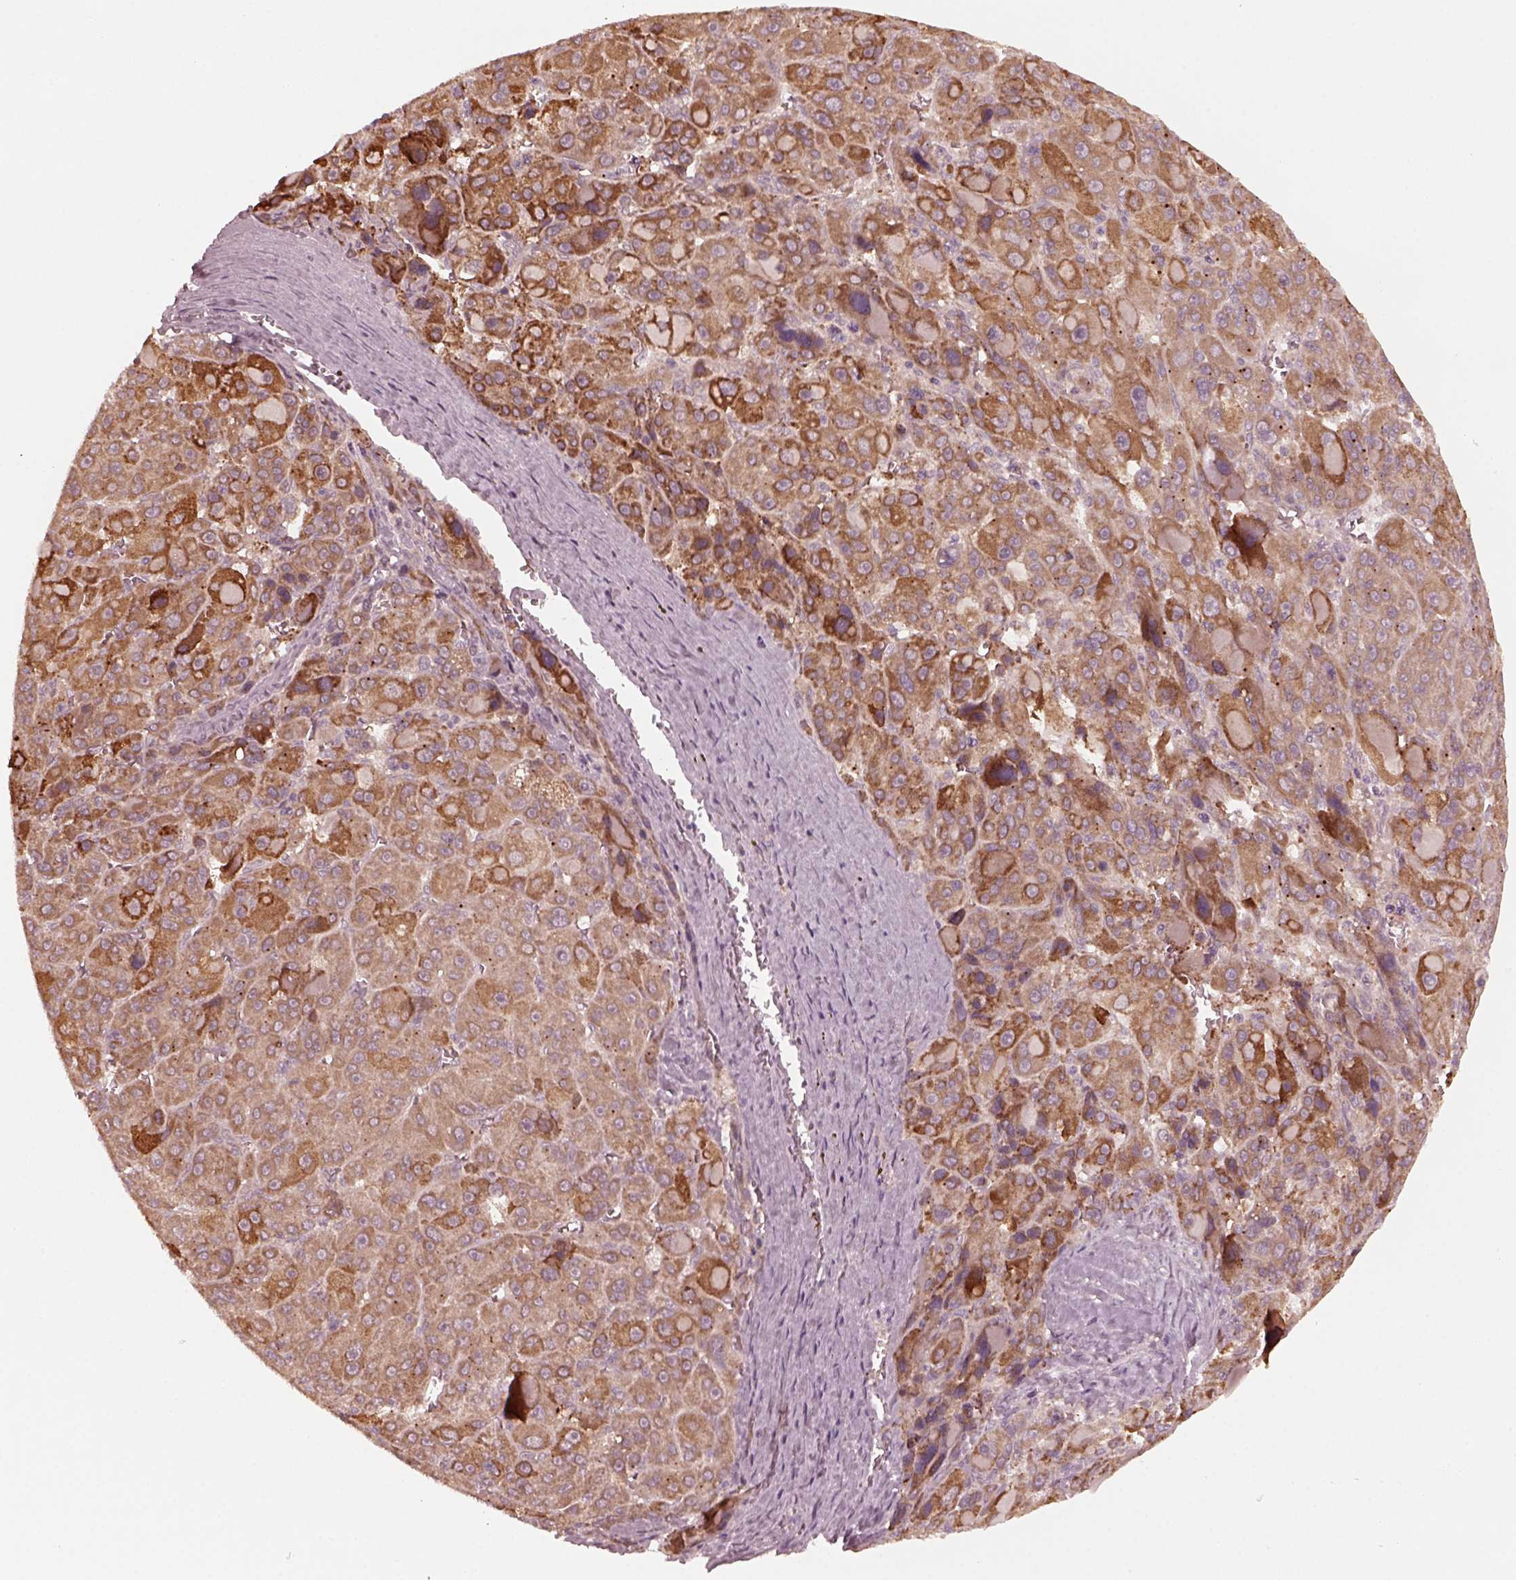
{"staining": {"intensity": "strong", "quantity": "<25%", "location": "cytoplasmic/membranous"}, "tissue": "liver cancer", "cell_type": "Tumor cells", "image_type": "cancer", "snomed": [{"axis": "morphology", "description": "Carcinoma, Hepatocellular, NOS"}, {"axis": "topography", "description": "Liver"}], "caption": "A brown stain highlights strong cytoplasmic/membranous staining of a protein in liver cancer tumor cells.", "gene": "FAF2", "patient": {"sex": "male", "age": 76}}